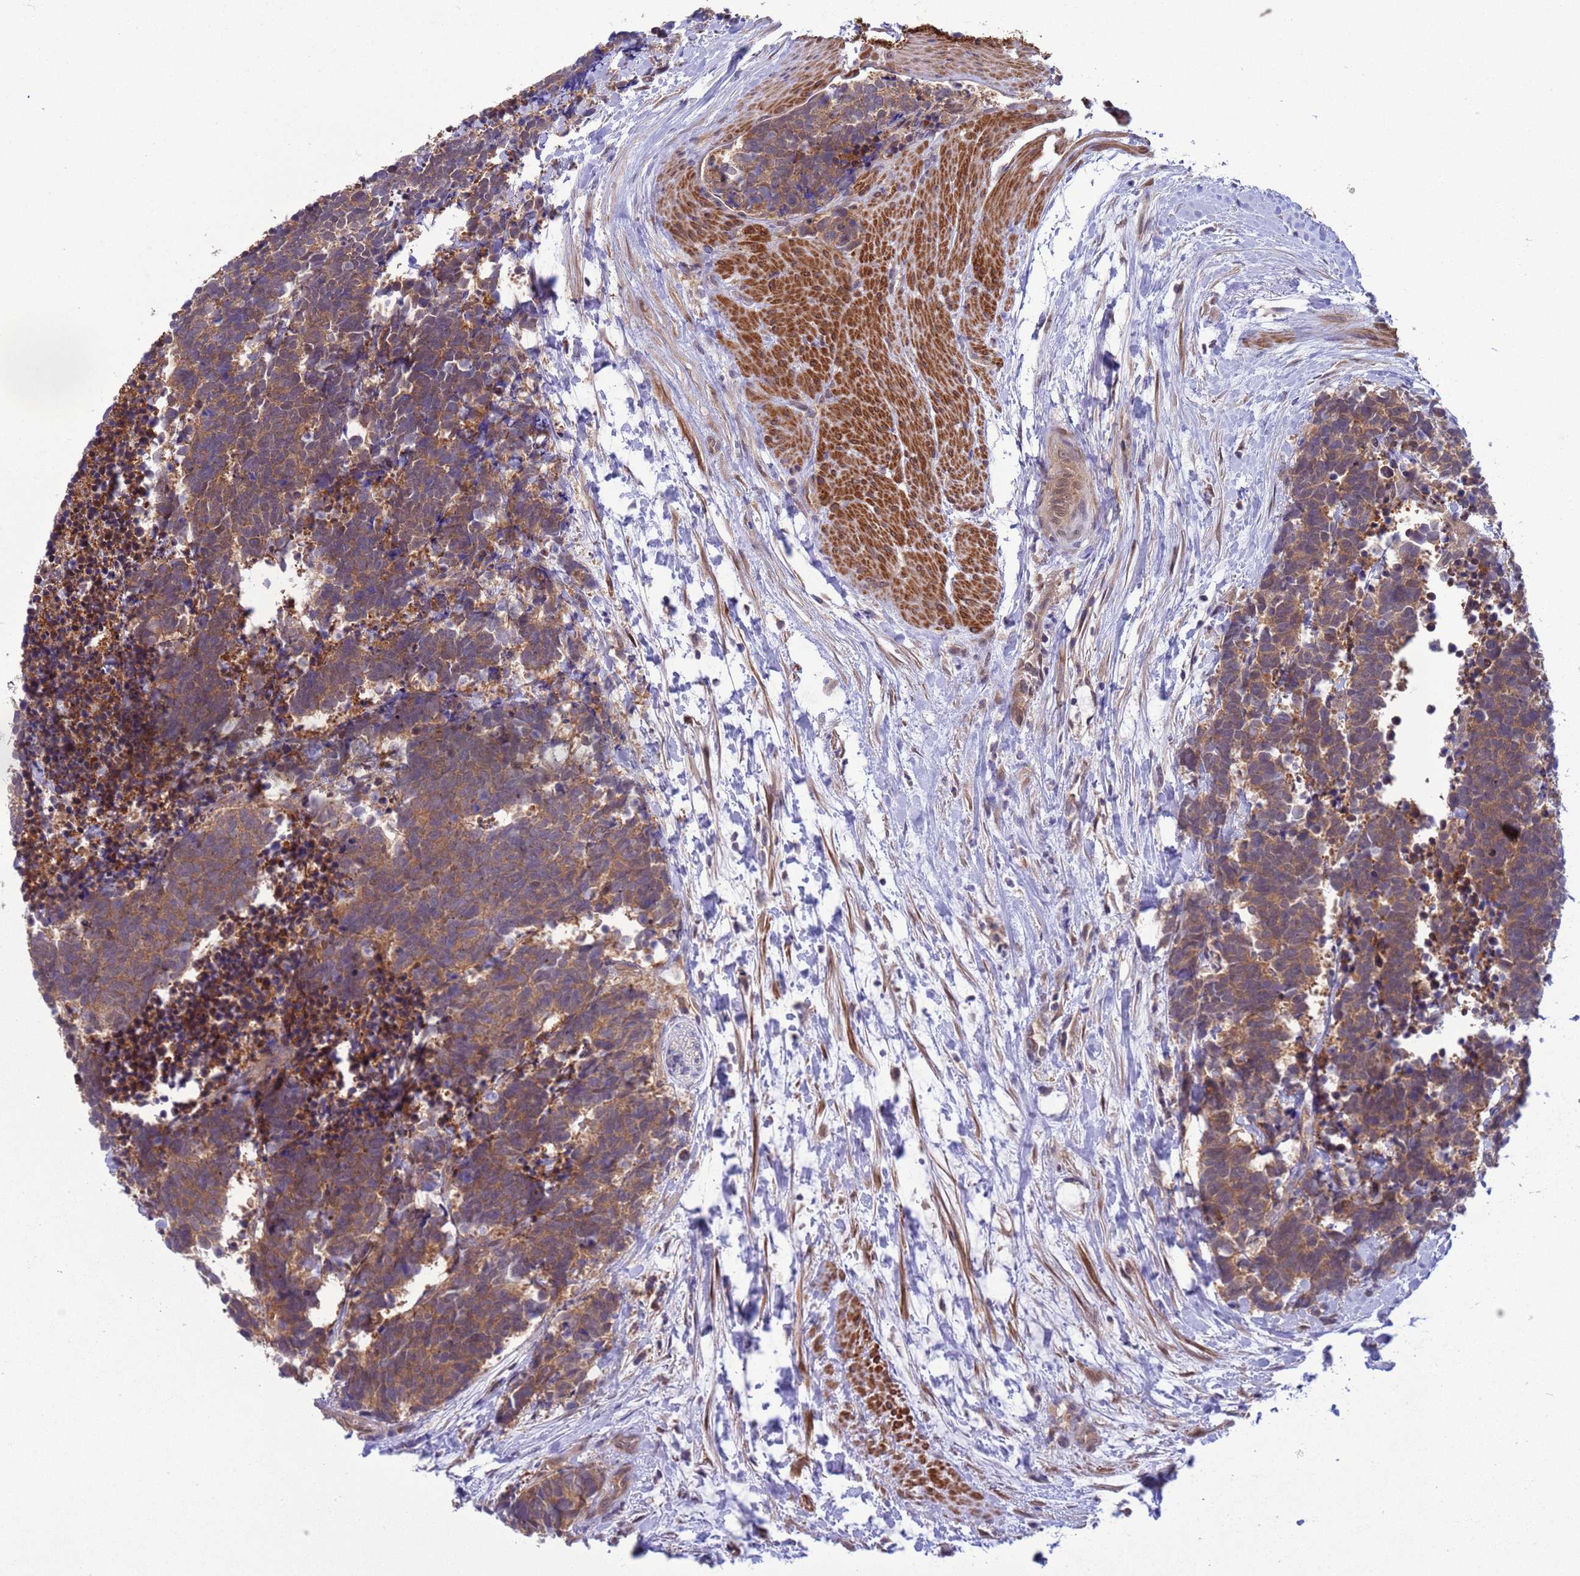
{"staining": {"intensity": "moderate", "quantity": ">75%", "location": "cytoplasmic/membranous"}, "tissue": "carcinoid", "cell_type": "Tumor cells", "image_type": "cancer", "snomed": [{"axis": "morphology", "description": "Carcinoma, NOS"}, {"axis": "morphology", "description": "Carcinoid, malignant, NOS"}, {"axis": "topography", "description": "Prostate"}], "caption": "Carcinoid was stained to show a protein in brown. There is medium levels of moderate cytoplasmic/membranous positivity in approximately >75% of tumor cells.", "gene": "ZNF461", "patient": {"sex": "male", "age": 57}}